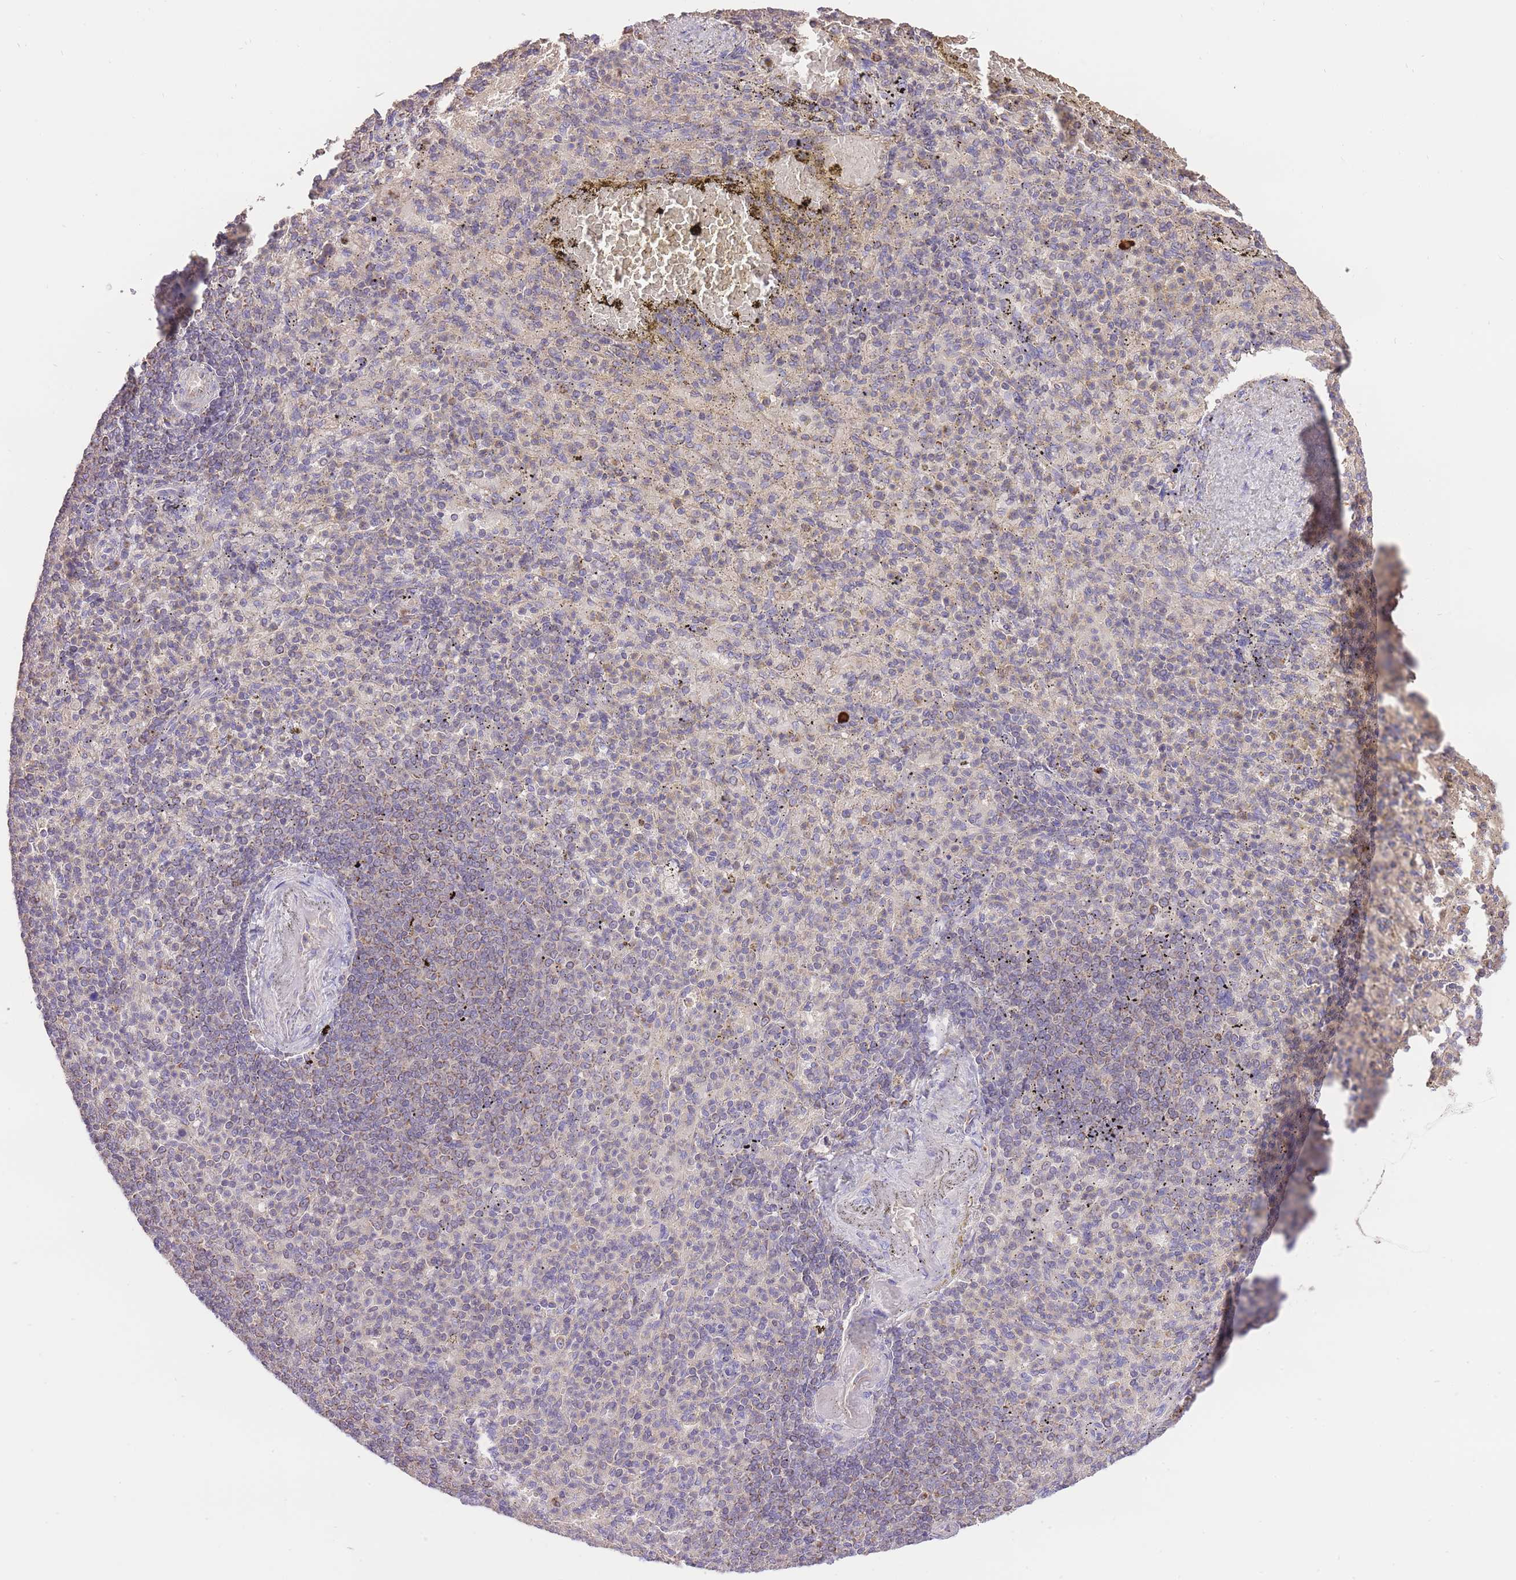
{"staining": {"intensity": "negative", "quantity": "none", "location": "none"}, "tissue": "spleen", "cell_type": "Cells in red pulp", "image_type": "normal", "snomed": [{"axis": "morphology", "description": "Normal tissue, NOS"}, {"axis": "topography", "description": "Spleen"}], "caption": "This is a histopathology image of immunohistochemistry staining of benign spleen, which shows no staining in cells in red pulp. (DAB (3,3'-diaminobenzidine) immunohistochemistry visualized using brightfield microscopy, high magnification).", "gene": "PREP", "patient": {"sex": "female", "age": 74}}